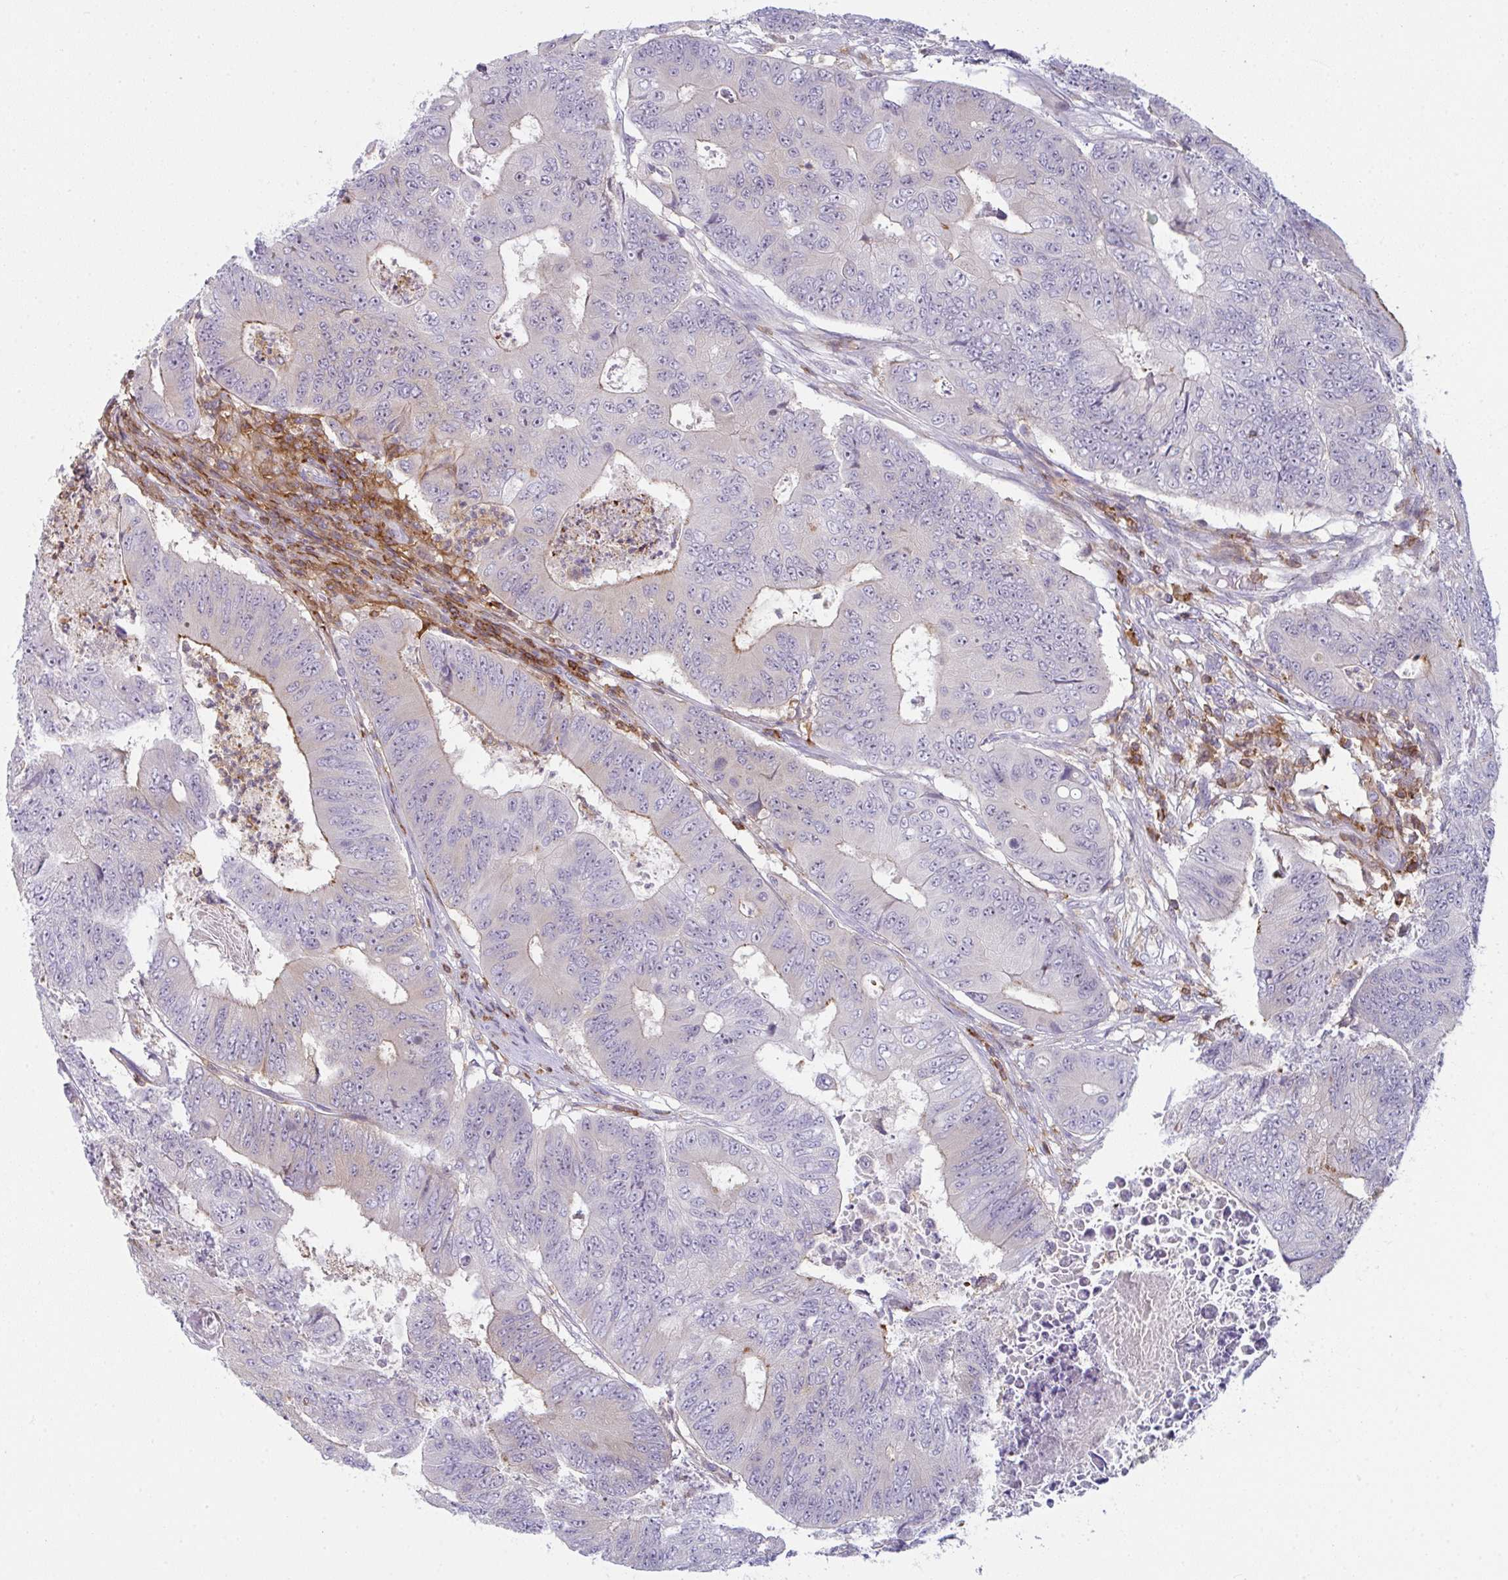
{"staining": {"intensity": "moderate", "quantity": "<25%", "location": "cytoplasmic/membranous"}, "tissue": "colorectal cancer", "cell_type": "Tumor cells", "image_type": "cancer", "snomed": [{"axis": "morphology", "description": "Adenocarcinoma, NOS"}, {"axis": "topography", "description": "Colon"}], "caption": "The histopathology image demonstrates staining of colorectal cancer, revealing moderate cytoplasmic/membranous protein staining (brown color) within tumor cells. The staining was performed using DAB (3,3'-diaminobenzidine) to visualize the protein expression in brown, while the nuclei were stained in blue with hematoxylin (Magnification: 20x).", "gene": "CD80", "patient": {"sex": "female", "age": 48}}